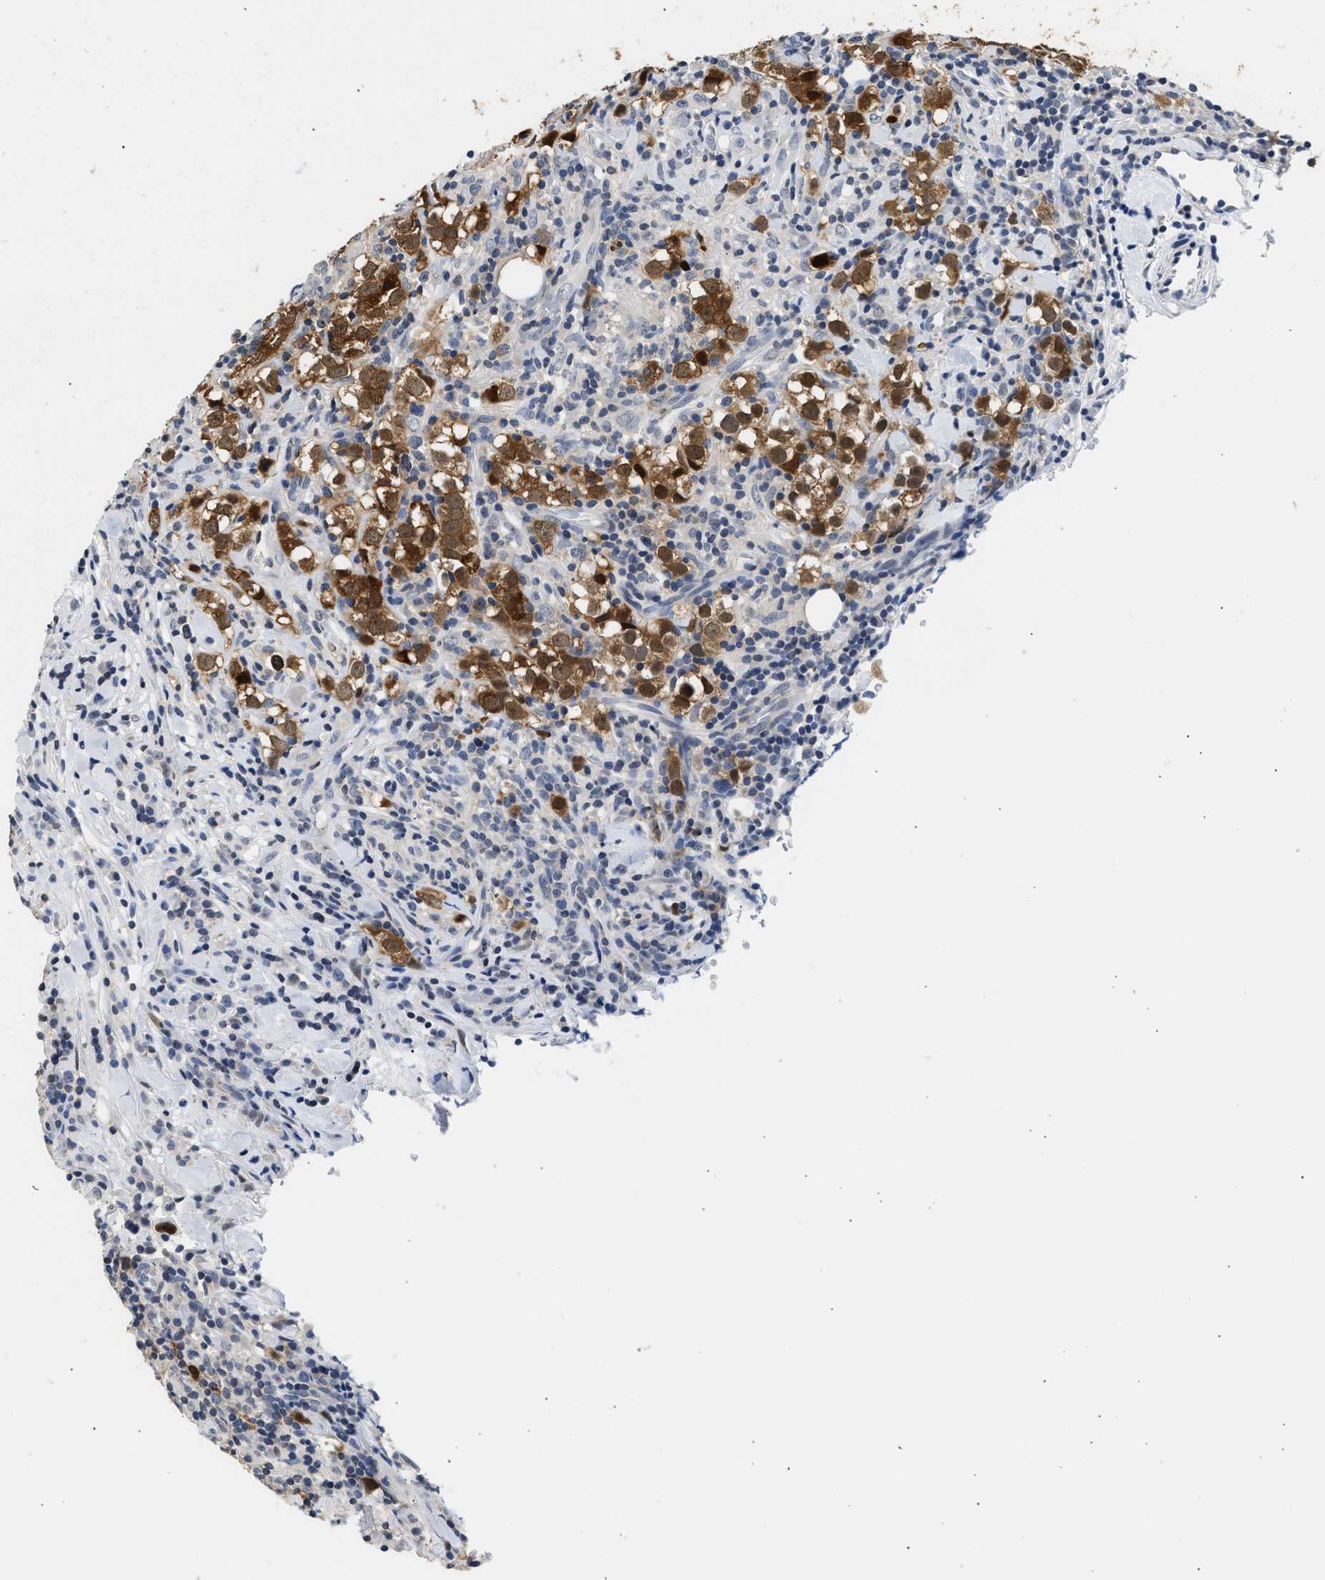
{"staining": {"intensity": "moderate", "quantity": ">75%", "location": "cytoplasmic/membranous,nuclear"}, "tissue": "testis cancer", "cell_type": "Tumor cells", "image_type": "cancer", "snomed": [{"axis": "morphology", "description": "Seminoma, NOS"}, {"axis": "morphology", "description": "Carcinoma, Embryonal, NOS"}, {"axis": "topography", "description": "Testis"}], "caption": "A medium amount of moderate cytoplasmic/membranous and nuclear positivity is seen in about >75% of tumor cells in testis cancer tissue.", "gene": "PPM1L", "patient": {"sex": "male", "age": 36}}